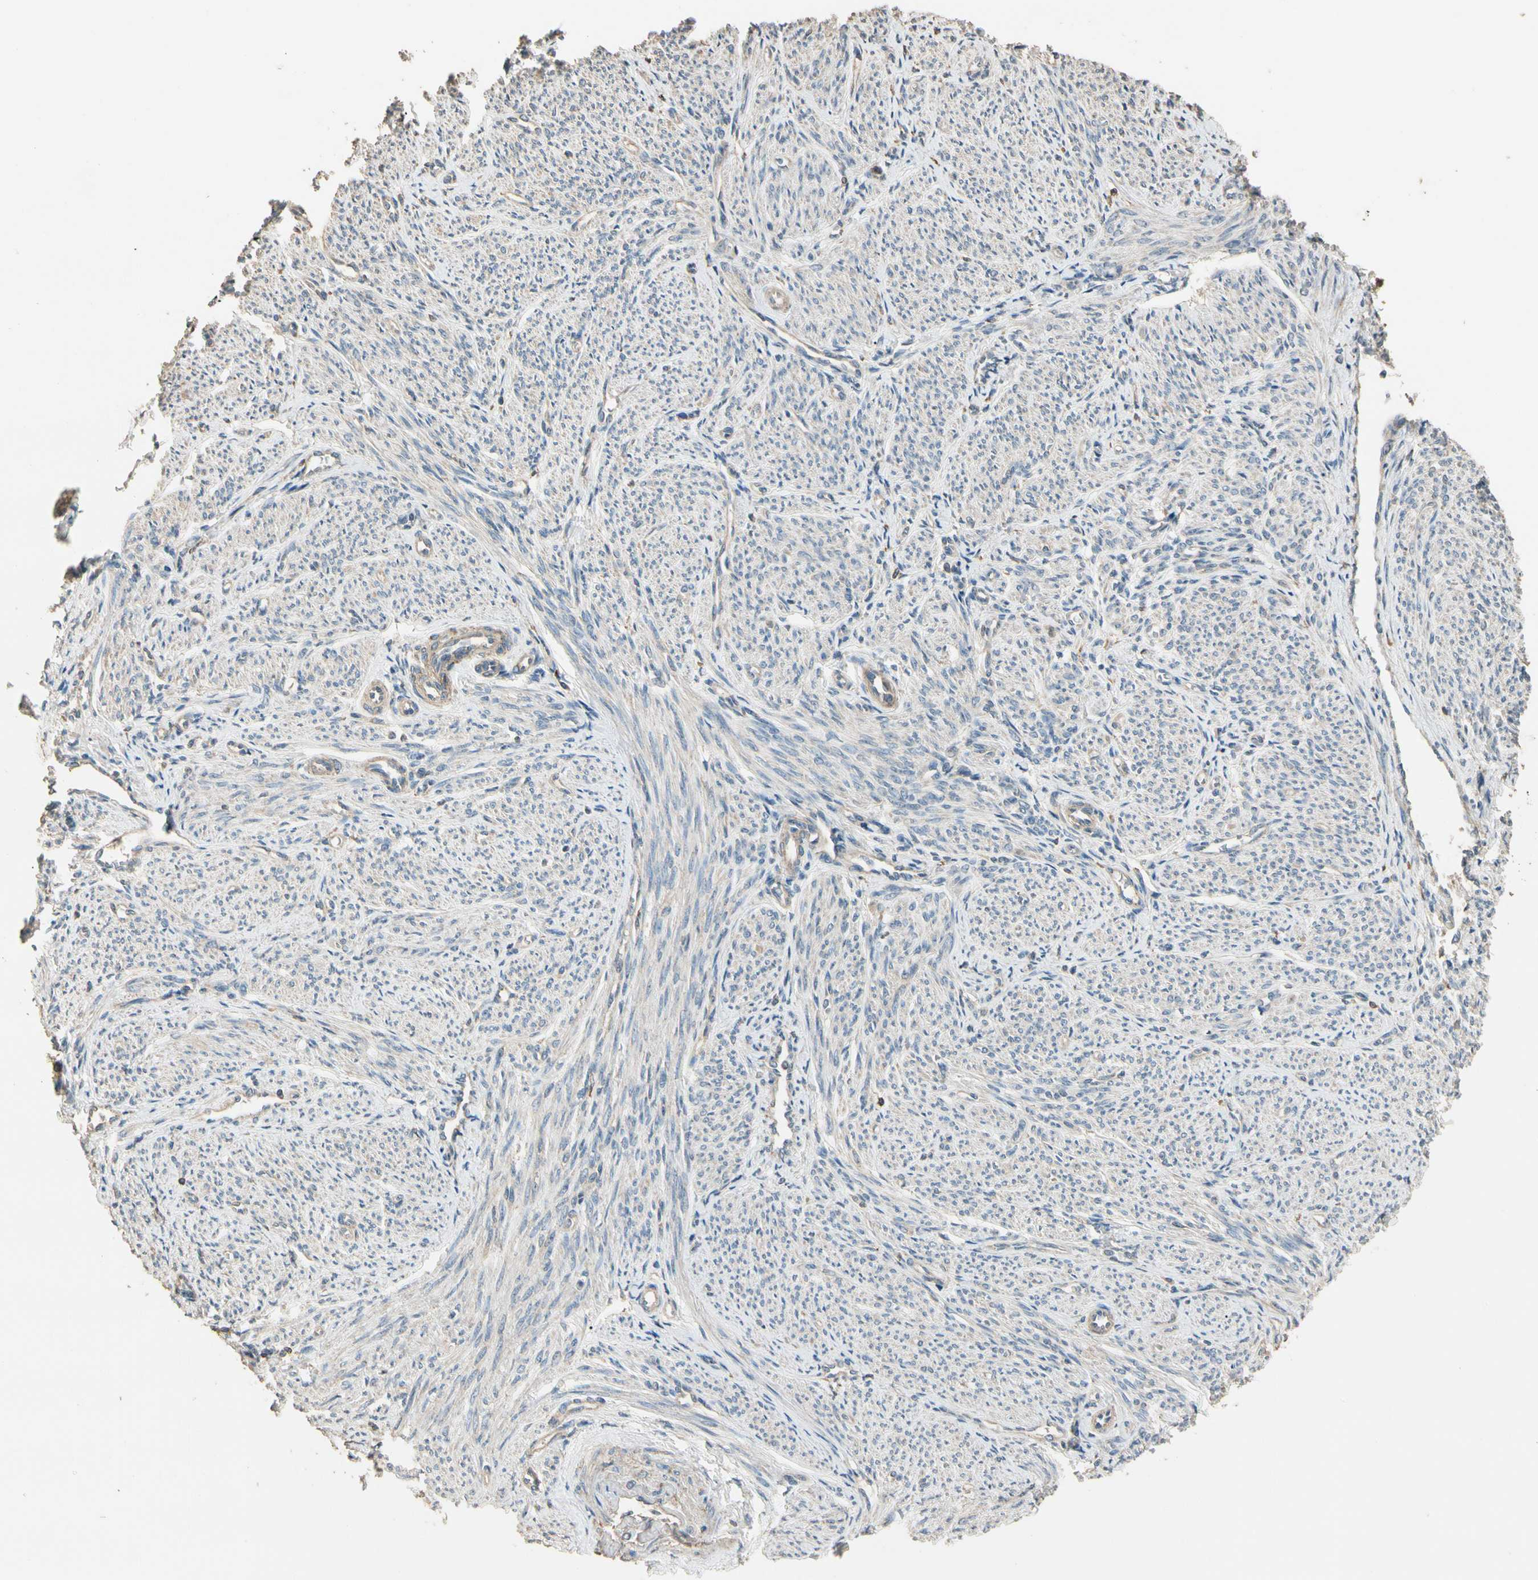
{"staining": {"intensity": "weak", "quantity": ">75%", "location": "cytoplasmic/membranous"}, "tissue": "smooth muscle", "cell_type": "Smooth muscle cells", "image_type": "normal", "snomed": [{"axis": "morphology", "description": "Normal tissue, NOS"}, {"axis": "topography", "description": "Smooth muscle"}], "caption": "This histopathology image shows immunohistochemistry staining of unremarkable smooth muscle, with low weak cytoplasmic/membranous expression in about >75% of smooth muscle cells.", "gene": "CDH6", "patient": {"sex": "female", "age": 65}}